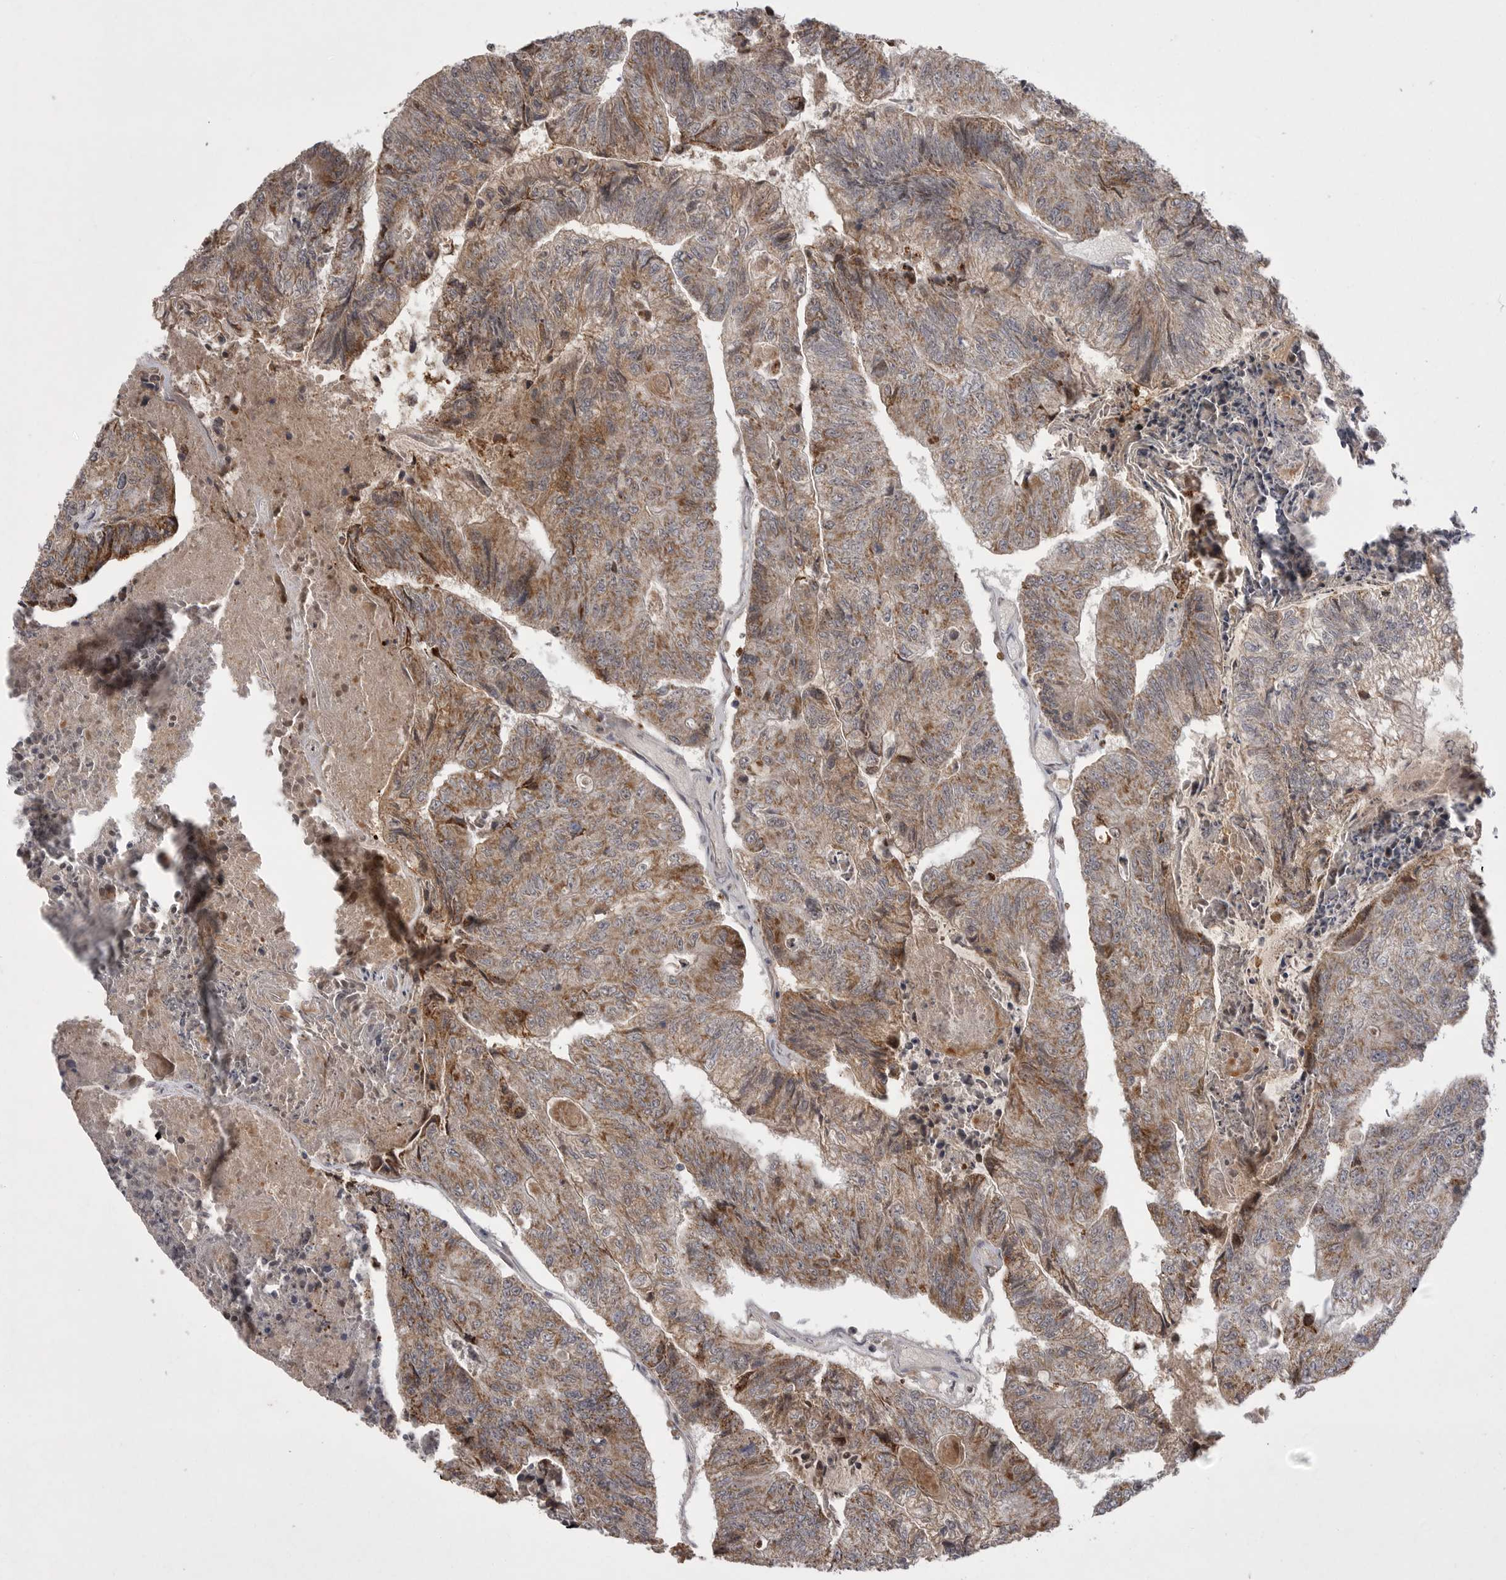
{"staining": {"intensity": "moderate", "quantity": ">75%", "location": "cytoplasmic/membranous"}, "tissue": "colorectal cancer", "cell_type": "Tumor cells", "image_type": "cancer", "snomed": [{"axis": "morphology", "description": "Adenocarcinoma, NOS"}, {"axis": "topography", "description": "Colon"}], "caption": "Adenocarcinoma (colorectal) tissue displays moderate cytoplasmic/membranous positivity in approximately >75% of tumor cells, visualized by immunohistochemistry.", "gene": "KYAT3", "patient": {"sex": "female", "age": 67}}